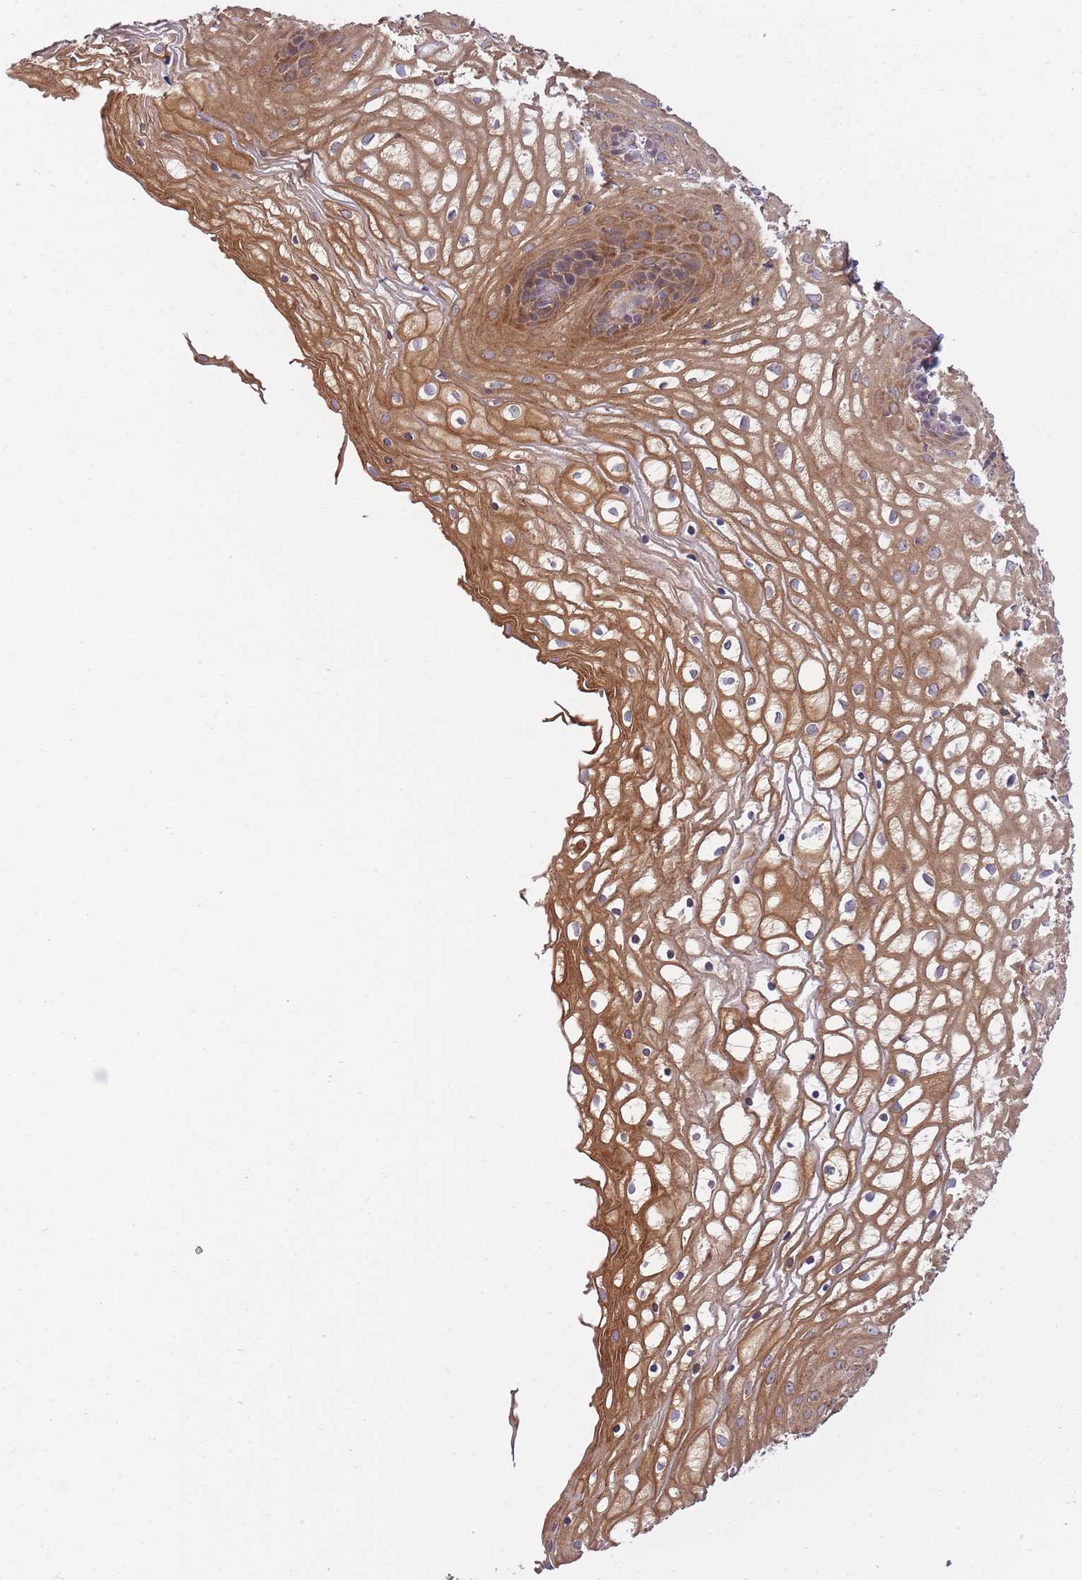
{"staining": {"intensity": "moderate", "quantity": ">75%", "location": "cytoplasmic/membranous"}, "tissue": "vagina", "cell_type": "Squamous epithelial cells", "image_type": "normal", "snomed": [{"axis": "morphology", "description": "Normal tissue, NOS"}, {"axis": "topography", "description": "Vagina"}], "caption": "A micrograph of vagina stained for a protein exhibits moderate cytoplasmic/membranous brown staining in squamous epithelial cells.", "gene": "EIF2B2", "patient": {"sex": "female", "age": 34}}